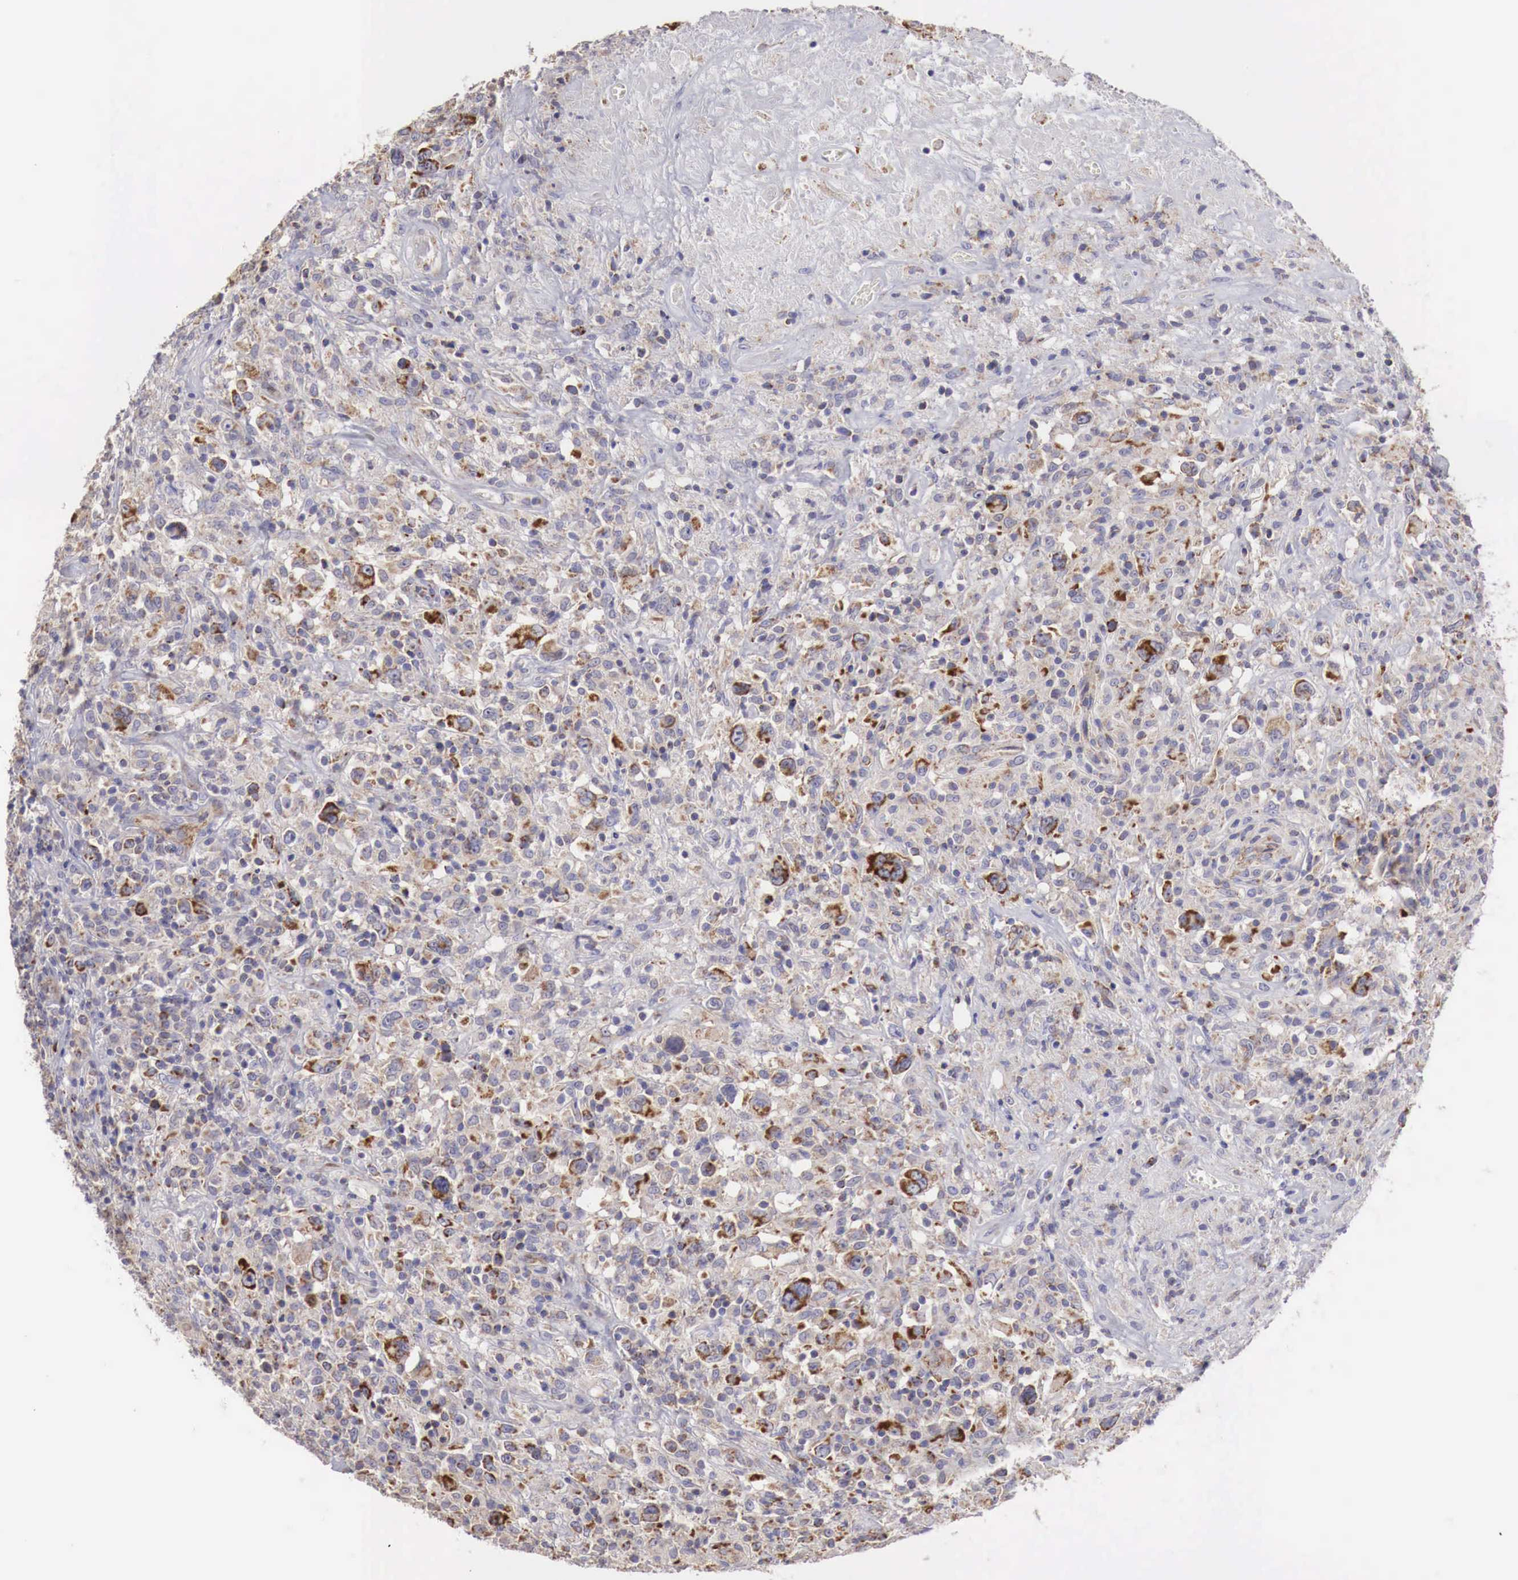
{"staining": {"intensity": "weak", "quantity": "25%-75%", "location": "cytoplasmic/membranous"}, "tissue": "lymphoma", "cell_type": "Tumor cells", "image_type": "cancer", "snomed": [{"axis": "morphology", "description": "Hodgkin's disease, NOS"}, {"axis": "topography", "description": "Lymph node"}], "caption": "Immunohistochemical staining of Hodgkin's disease displays low levels of weak cytoplasmic/membranous protein staining in approximately 25%-75% of tumor cells.", "gene": "XPNPEP3", "patient": {"sex": "male", "age": 46}}